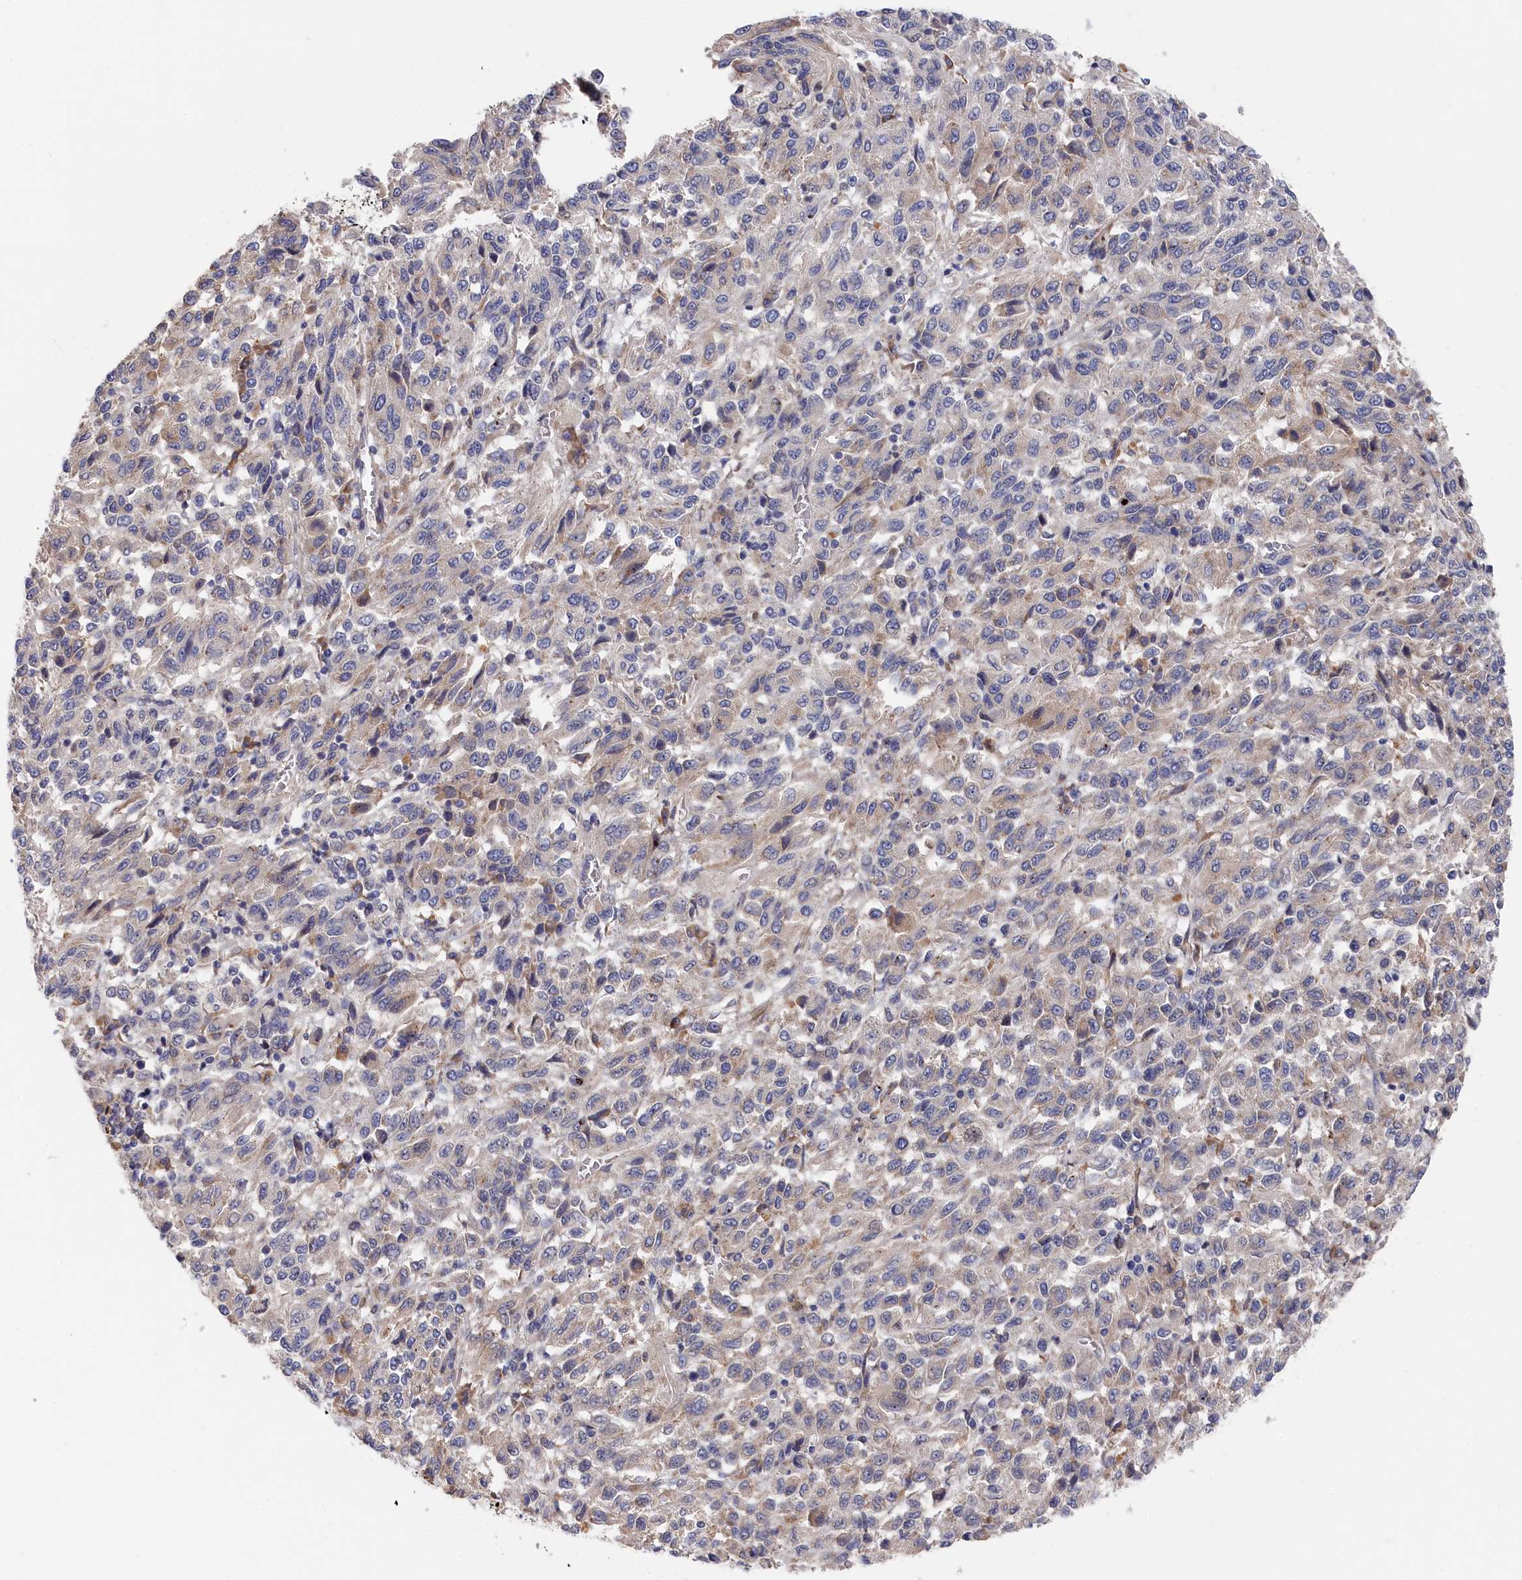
{"staining": {"intensity": "negative", "quantity": "none", "location": "none"}, "tissue": "melanoma", "cell_type": "Tumor cells", "image_type": "cancer", "snomed": [{"axis": "morphology", "description": "Malignant melanoma, Metastatic site"}, {"axis": "topography", "description": "Lung"}], "caption": "Melanoma was stained to show a protein in brown. There is no significant staining in tumor cells.", "gene": "CYB5D2", "patient": {"sex": "male", "age": 64}}